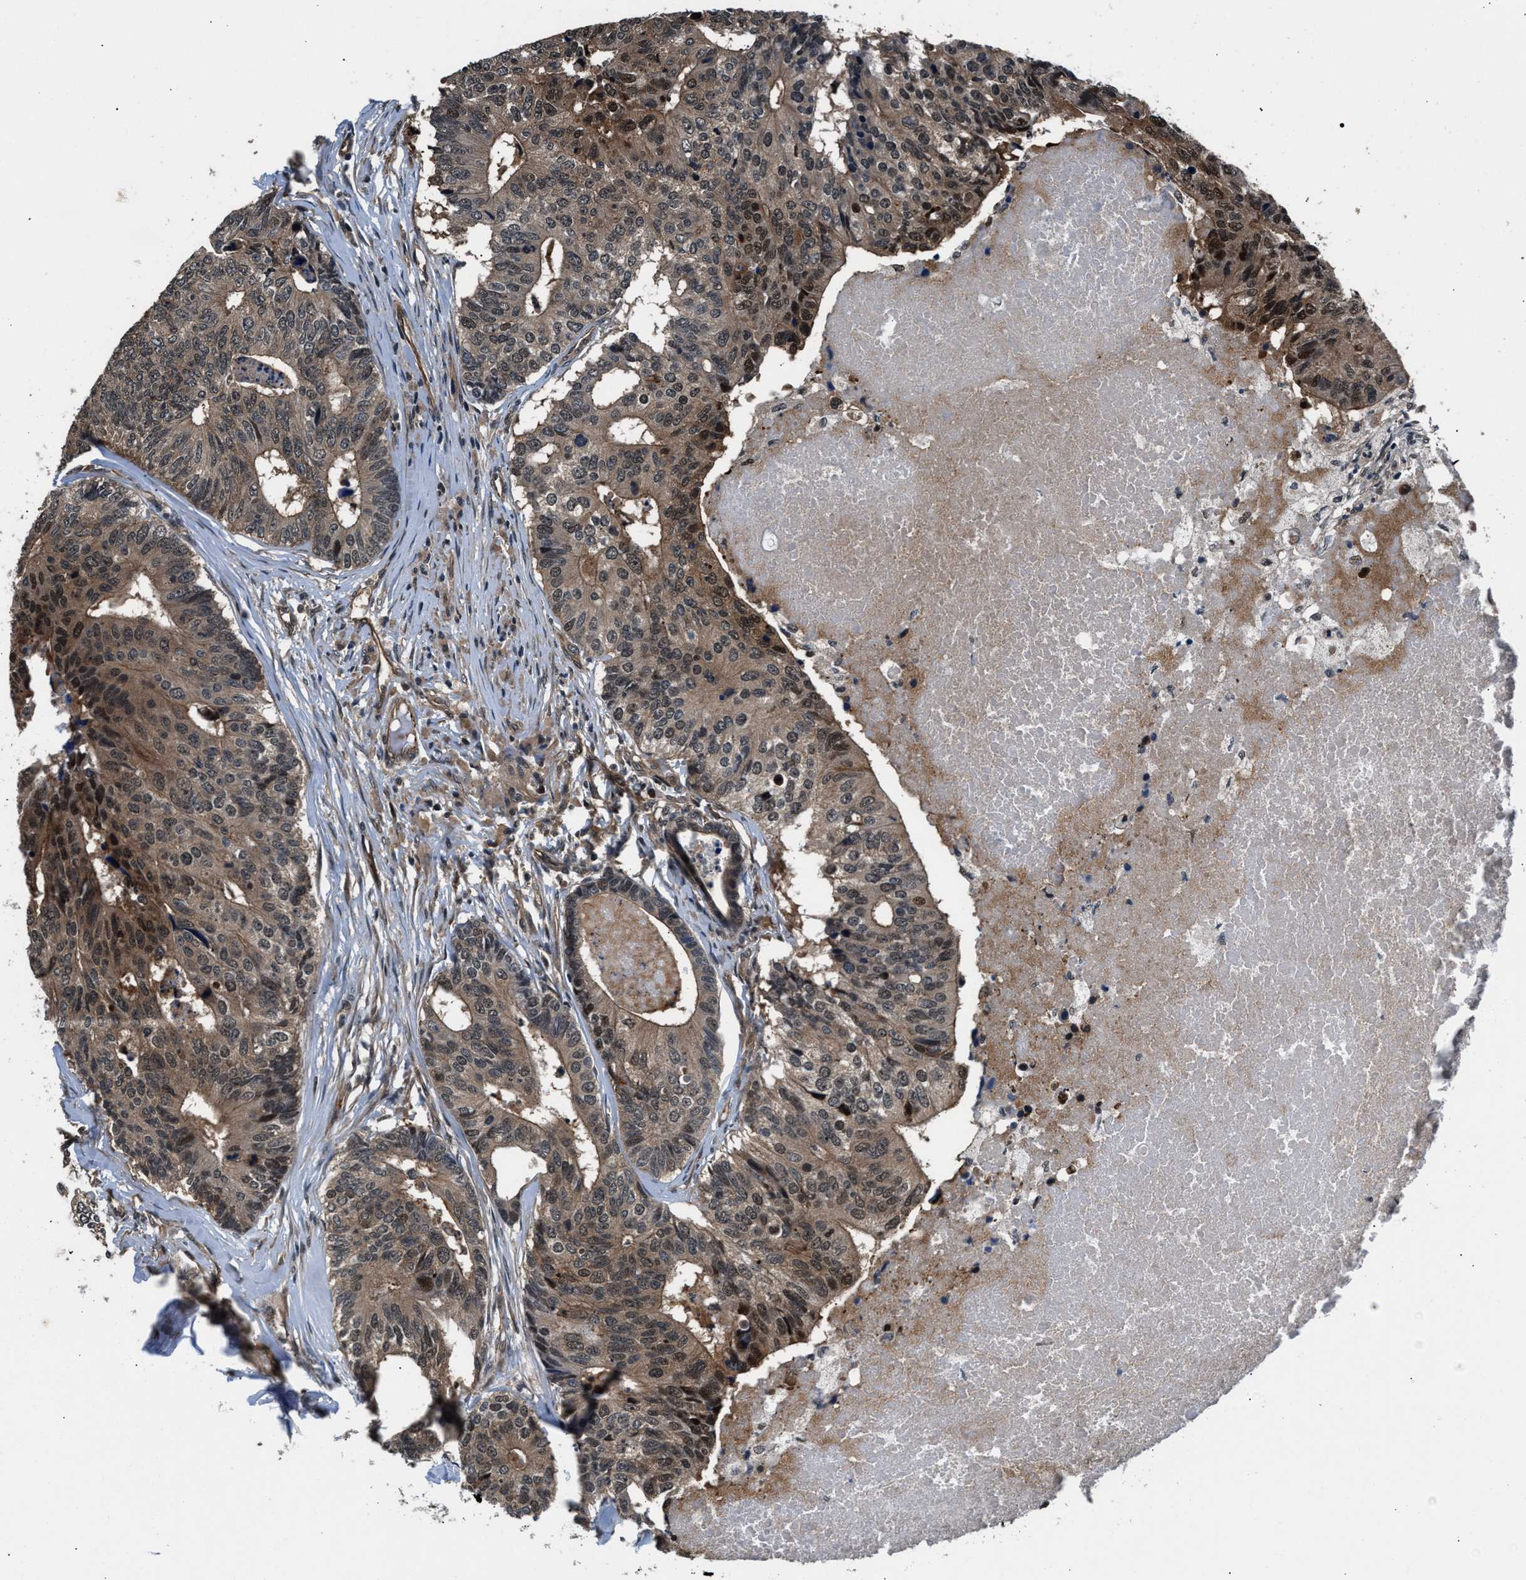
{"staining": {"intensity": "weak", "quantity": "25%-75%", "location": "cytoplasmic/membranous,nuclear"}, "tissue": "colorectal cancer", "cell_type": "Tumor cells", "image_type": "cancer", "snomed": [{"axis": "morphology", "description": "Adenocarcinoma, NOS"}, {"axis": "topography", "description": "Colon"}], "caption": "Human colorectal cancer (adenocarcinoma) stained for a protein (brown) exhibits weak cytoplasmic/membranous and nuclear positive staining in approximately 25%-75% of tumor cells.", "gene": "RBM33", "patient": {"sex": "female", "age": 67}}